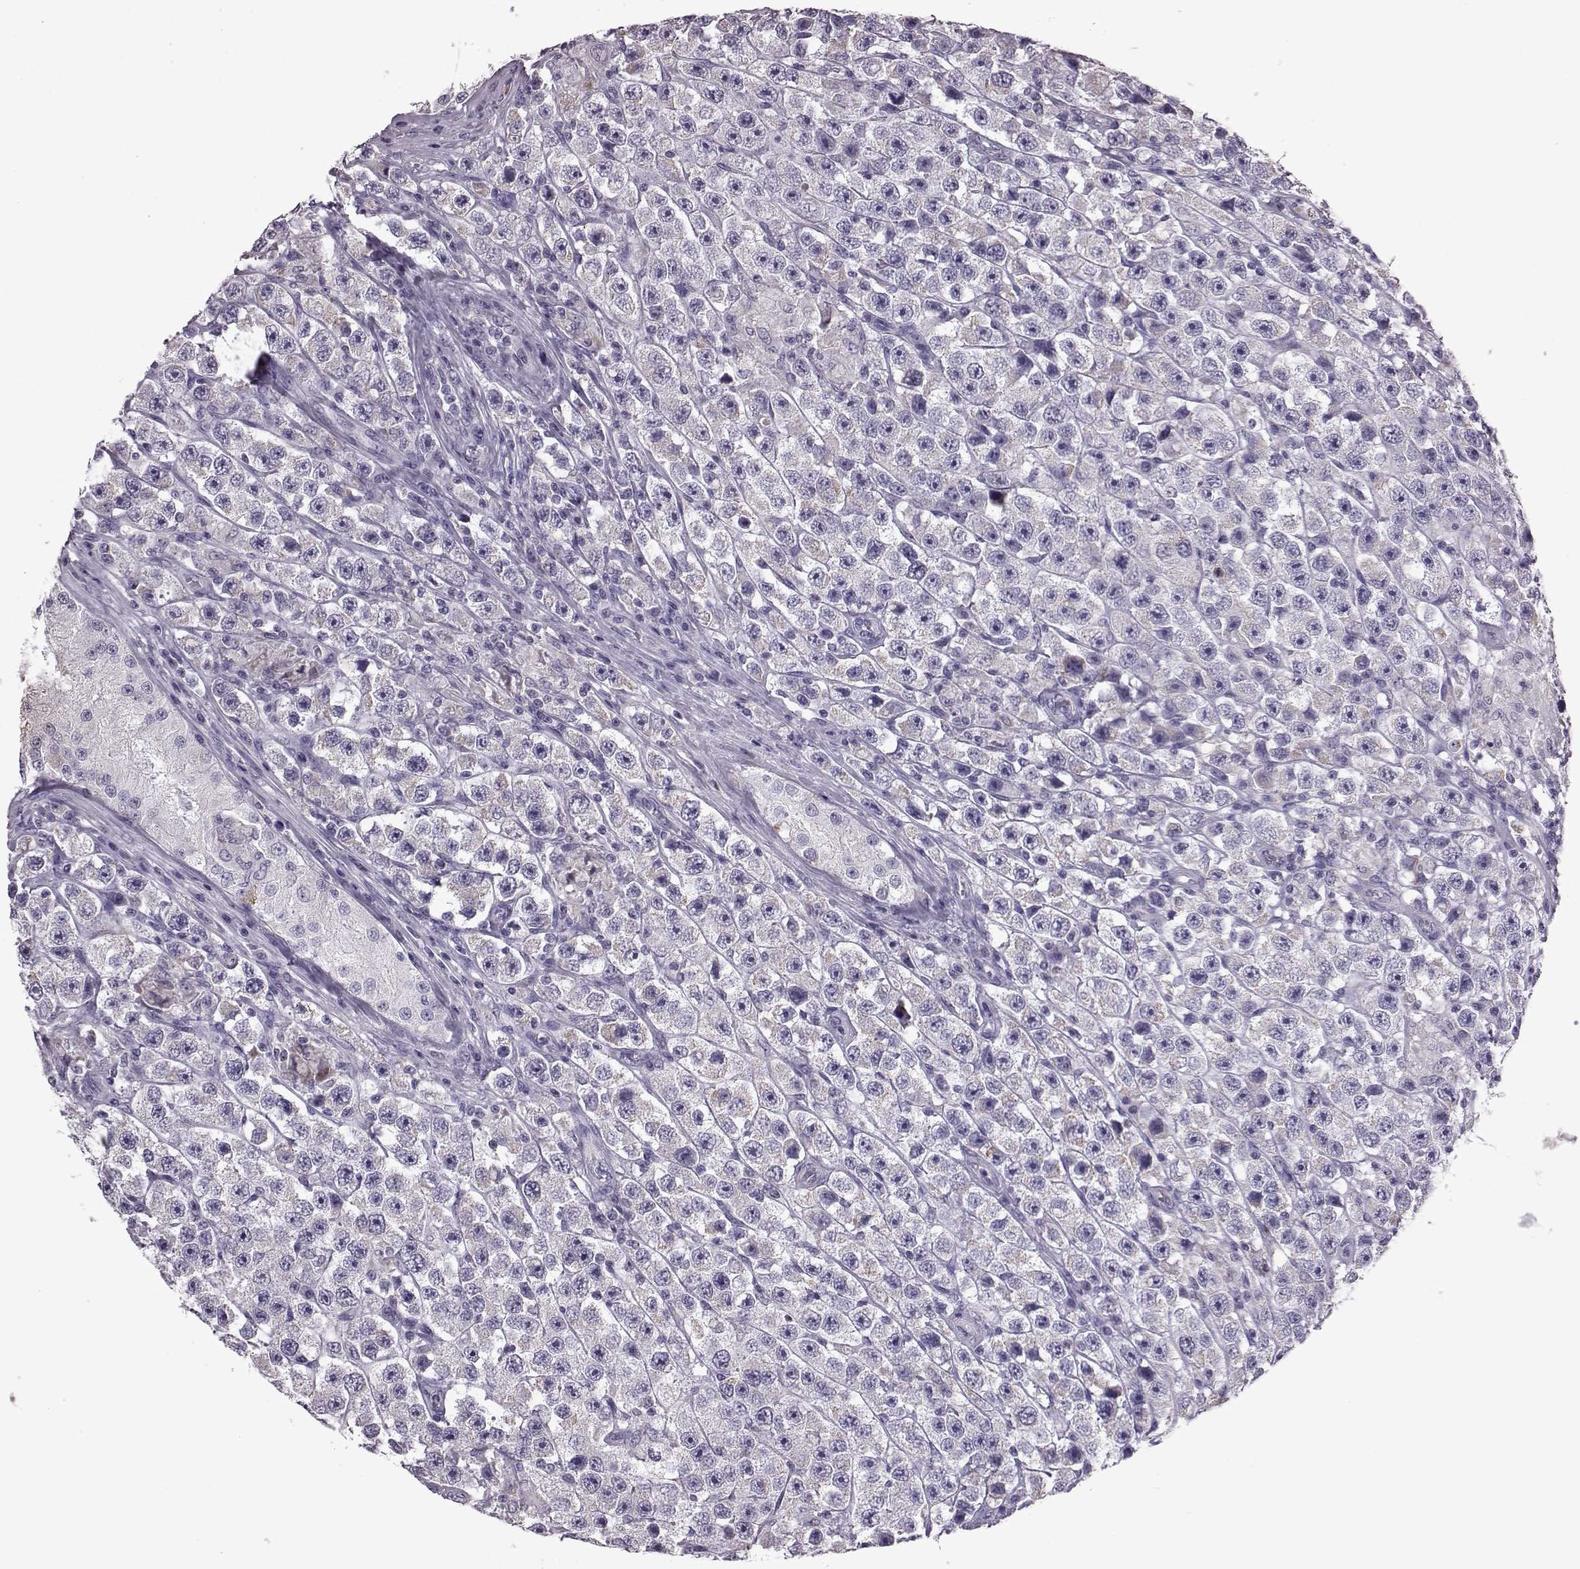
{"staining": {"intensity": "negative", "quantity": "none", "location": "none"}, "tissue": "testis cancer", "cell_type": "Tumor cells", "image_type": "cancer", "snomed": [{"axis": "morphology", "description": "Seminoma, NOS"}, {"axis": "topography", "description": "Testis"}], "caption": "The photomicrograph shows no significant staining in tumor cells of seminoma (testis).", "gene": "RIMS2", "patient": {"sex": "male", "age": 45}}